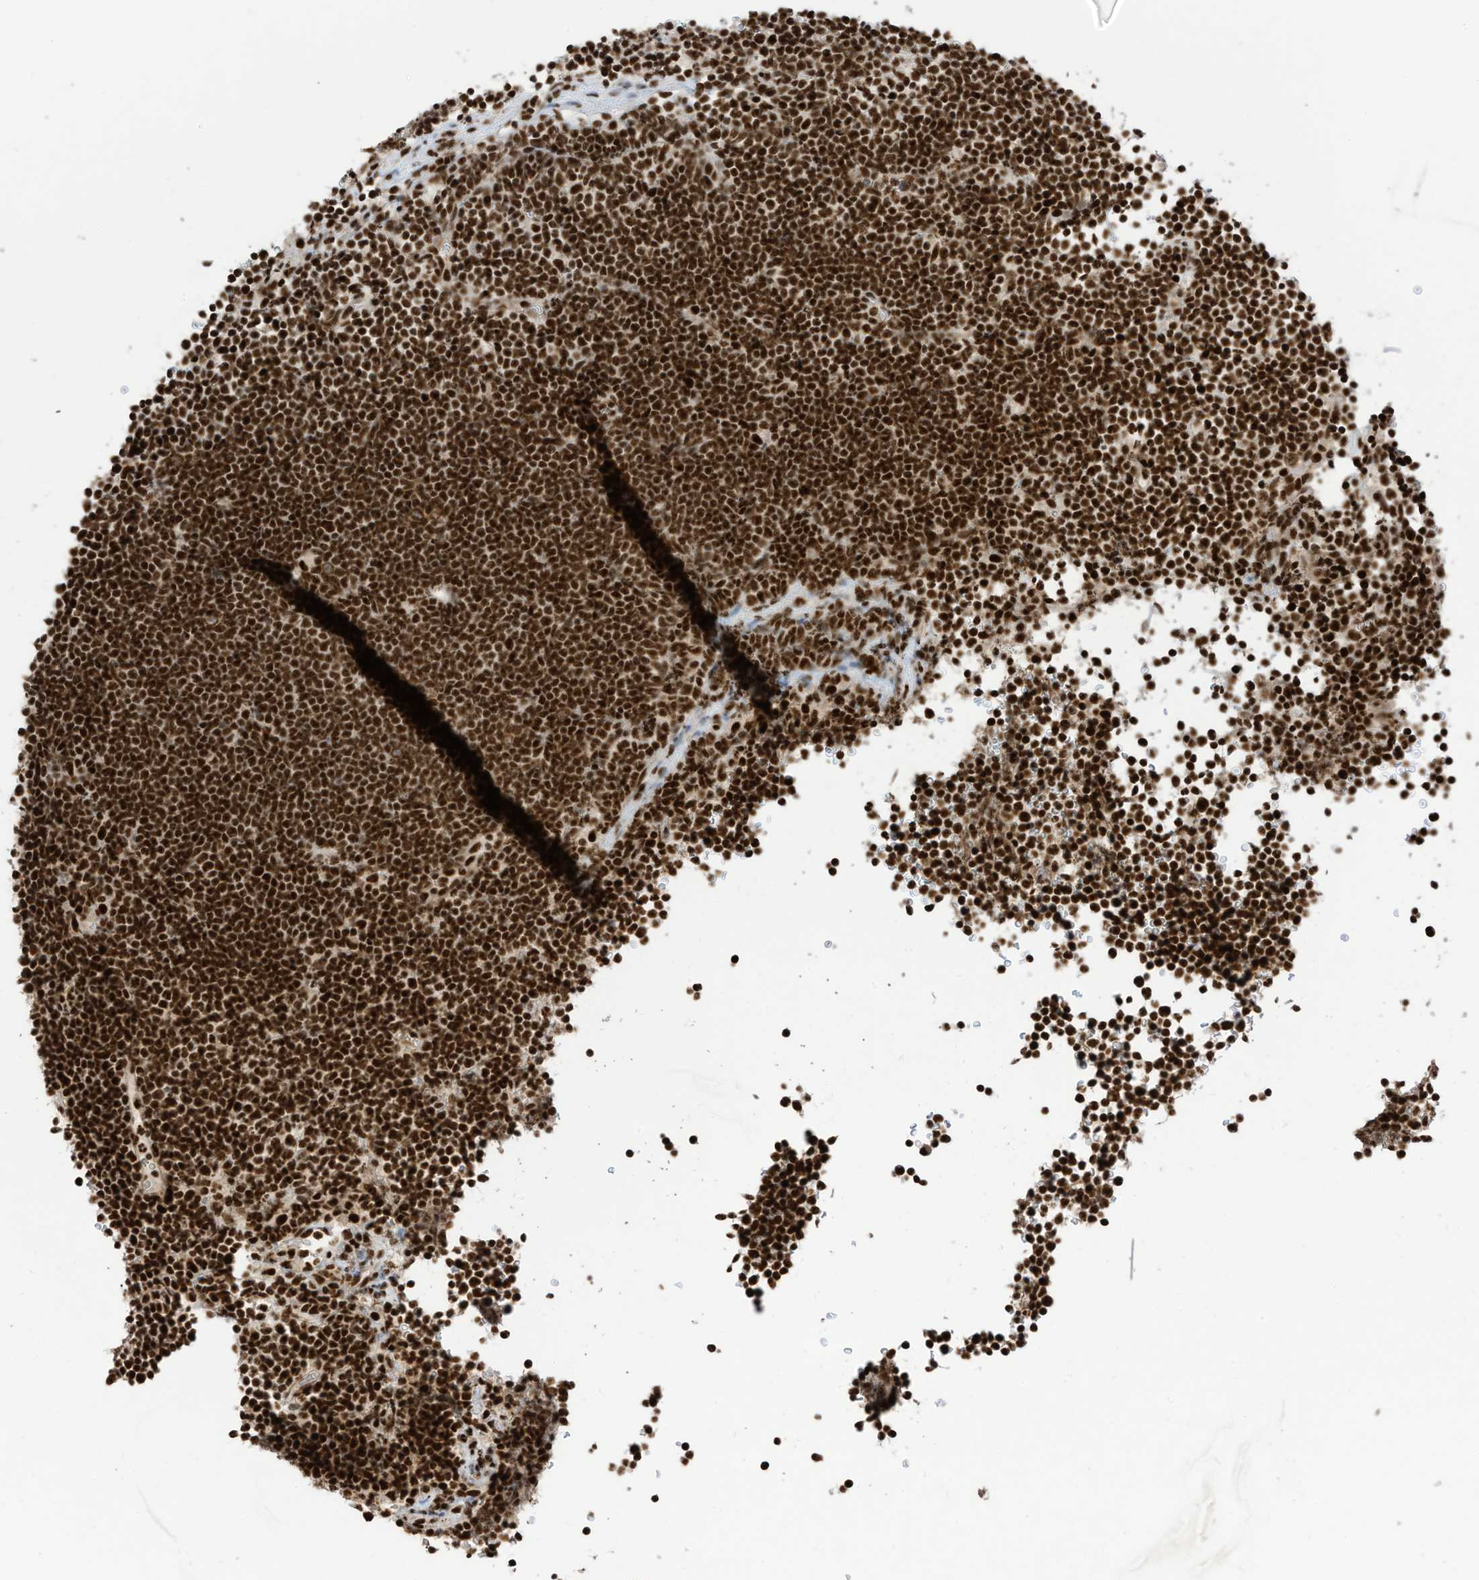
{"staining": {"intensity": "strong", "quantity": ">75%", "location": "nuclear"}, "tissue": "lymphoma", "cell_type": "Tumor cells", "image_type": "cancer", "snomed": [{"axis": "morphology", "description": "Malignant lymphoma, non-Hodgkin's type, High grade"}, {"axis": "topography", "description": "Lymph node"}], "caption": "DAB (3,3'-diaminobenzidine) immunohistochemical staining of high-grade malignant lymphoma, non-Hodgkin's type shows strong nuclear protein expression in approximately >75% of tumor cells. (Brightfield microscopy of DAB IHC at high magnification).", "gene": "SF3A3", "patient": {"sex": "male", "age": 13}}